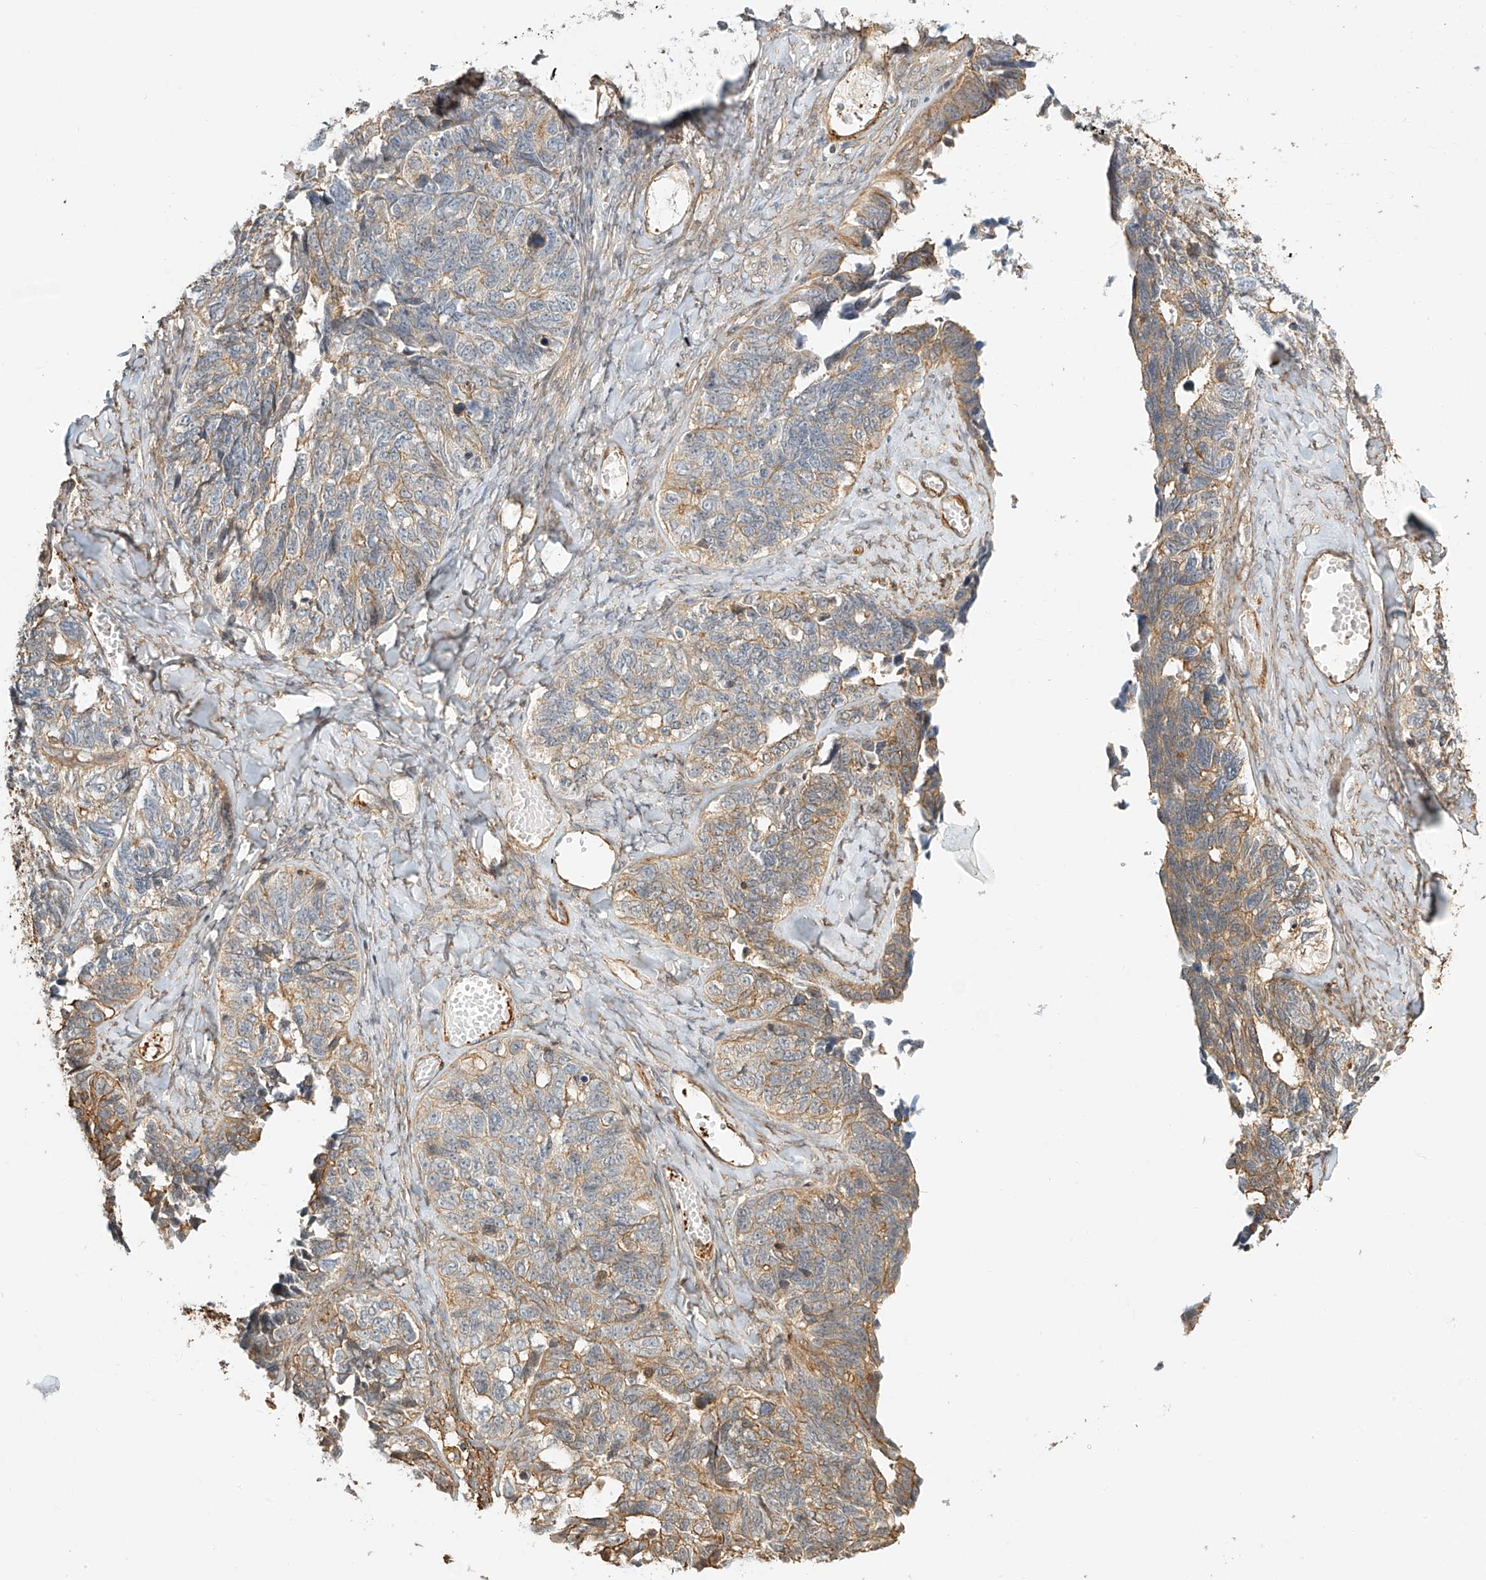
{"staining": {"intensity": "moderate", "quantity": "<25%", "location": "cytoplasmic/membranous"}, "tissue": "ovarian cancer", "cell_type": "Tumor cells", "image_type": "cancer", "snomed": [{"axis": "morphology", "description": "Cystadenocarcinoma, serous, NOS"}, {"axis": "topography", "description": "Ovary"}], "caption": "Ovarian serous cystadenocarcinoma stained with DAB immunohistochemistry shows low levels of moderate cytoplasmic/membranous staining in approximately <25% of tumor cells.", "gene": "CSMD3", "patient": {"sex": "female", "age": 79}}